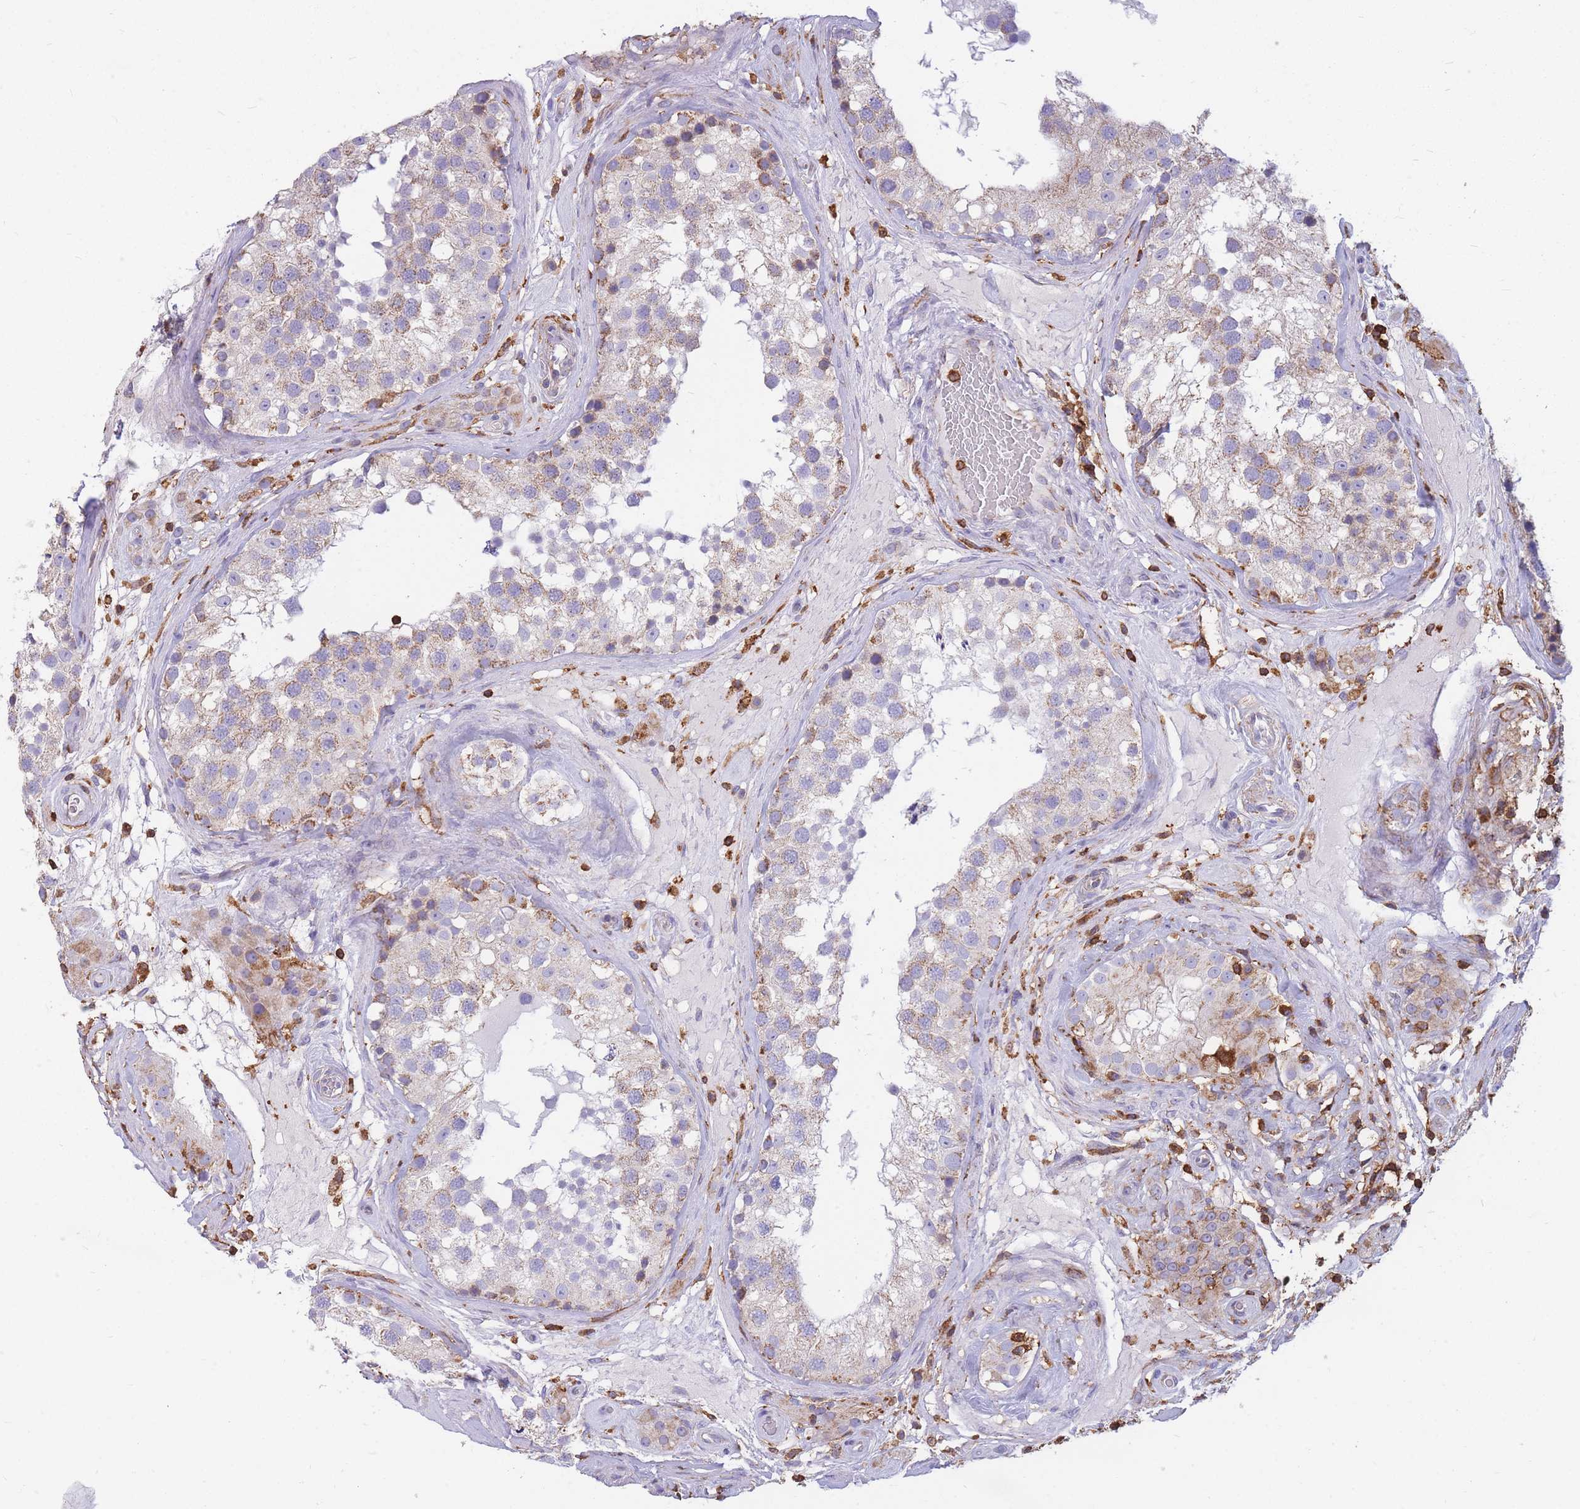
{"staining": {"intensity": "weak", "quantity": "25%-75%", "location": "cytoplasmic/membranous"}, "tissue": "testis", "cell_type": "Cells in seminiferous ducts", "image_type": "normal", "snomed": [{"axis": "morphology", "description": "Normal tissue, NOS"}, {"axis": "topography", "description": "Testis"}], "caption": "A micrograph of human testis stained for a protein displays weak cytoplasmic/membranous brown staining in cells in seminiferous ducts. (brown staining indicates protein expression, while blue staining denotes nuclei).", "gene": "MRPL54", "patient": {"sex": "male", "age": 46}}